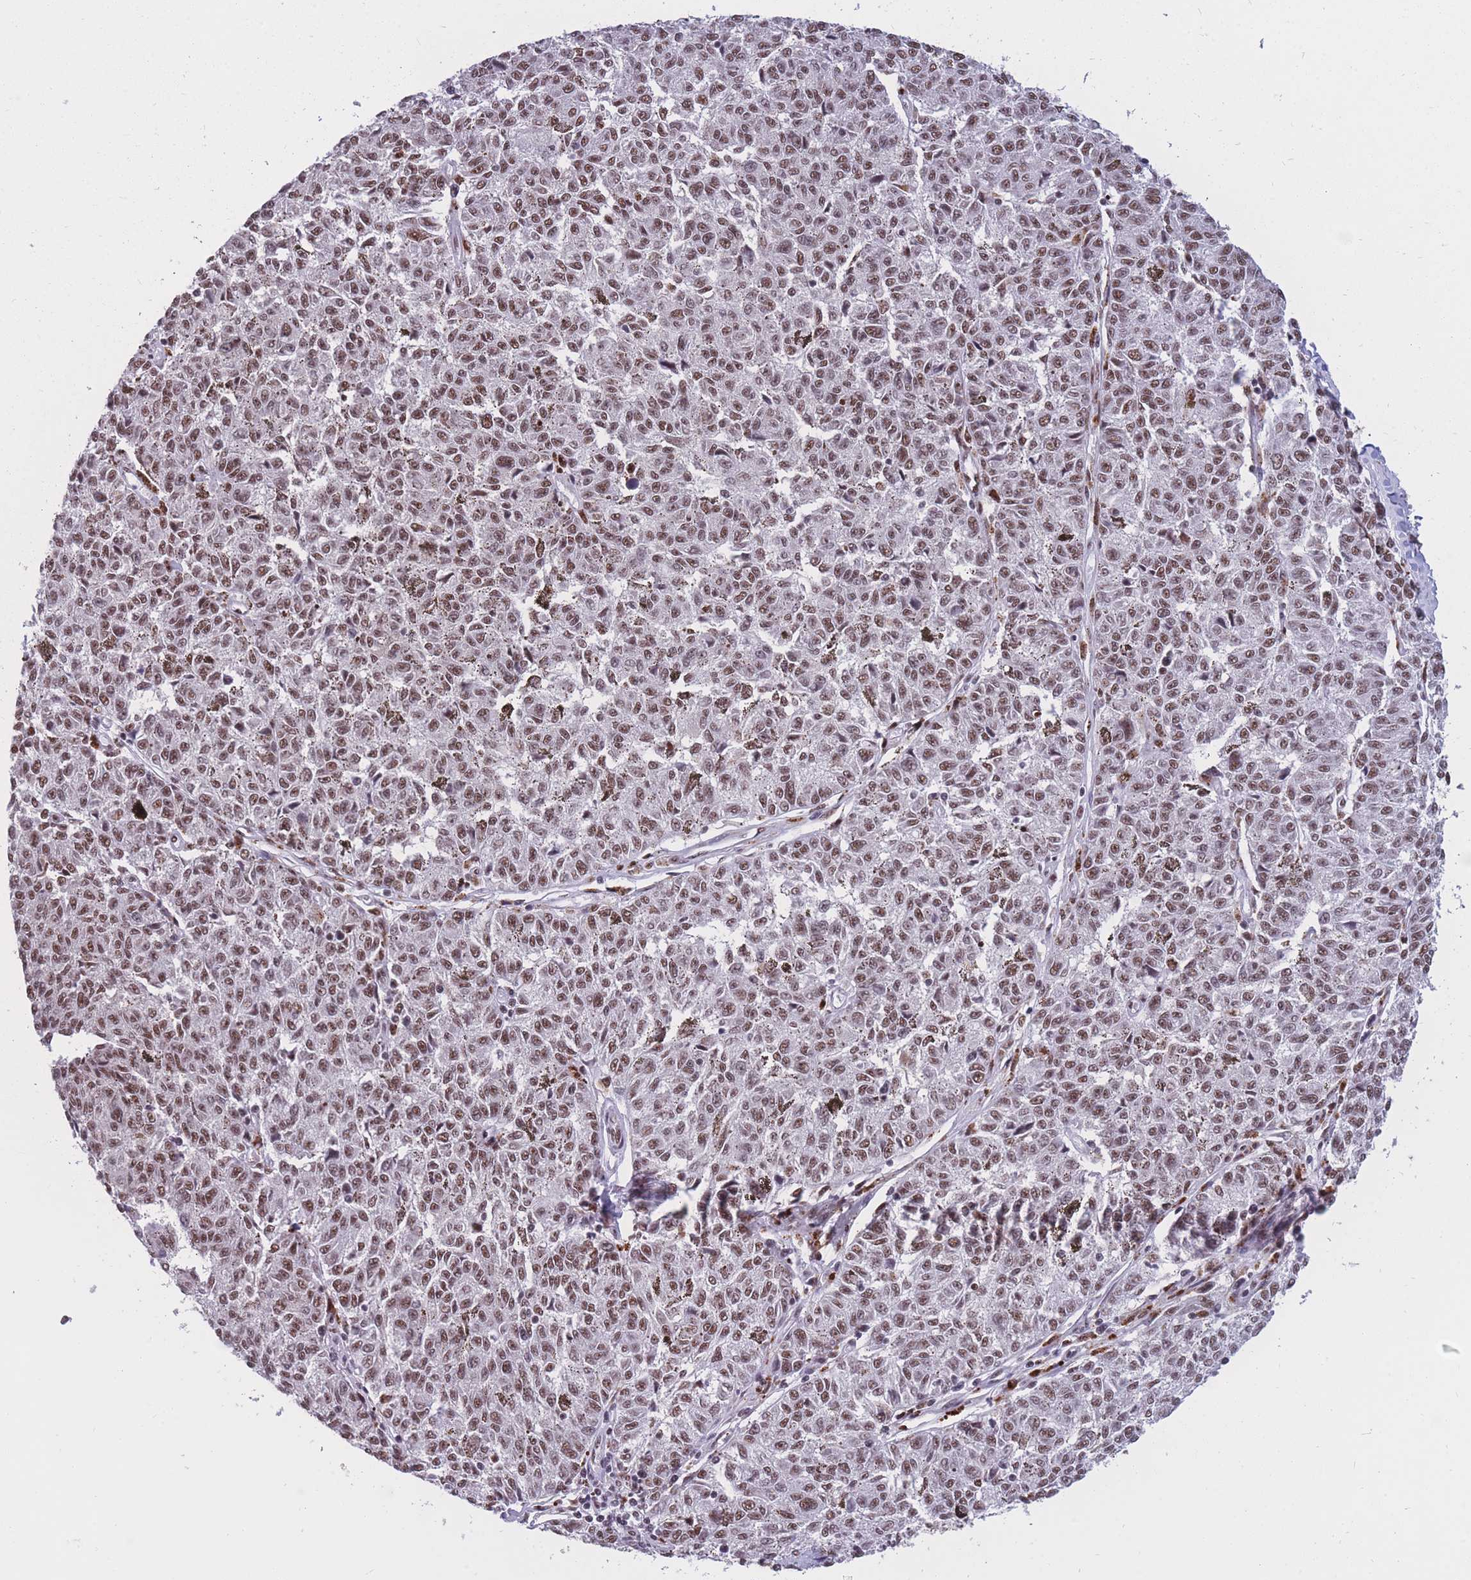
{"staining": {"intensity": "moderate", "quantity": ">75%", "location": "nuclear"}, "tissue": "melanoma", "cell_type": "Tumor cells", "image_type": "cancer", "snomed": [{"axis": "morphology", "description": "Malignant melanoma, NOS"}, {"axis": "topography", "description": "Skin"}], "caption": "This is an image of immunohistochemistry staining of melanoma, which shows moderate staining in the nuclear of tumor cells.", "gene": "PRPF19", "patient": {"sex": "female", "age": 72}}